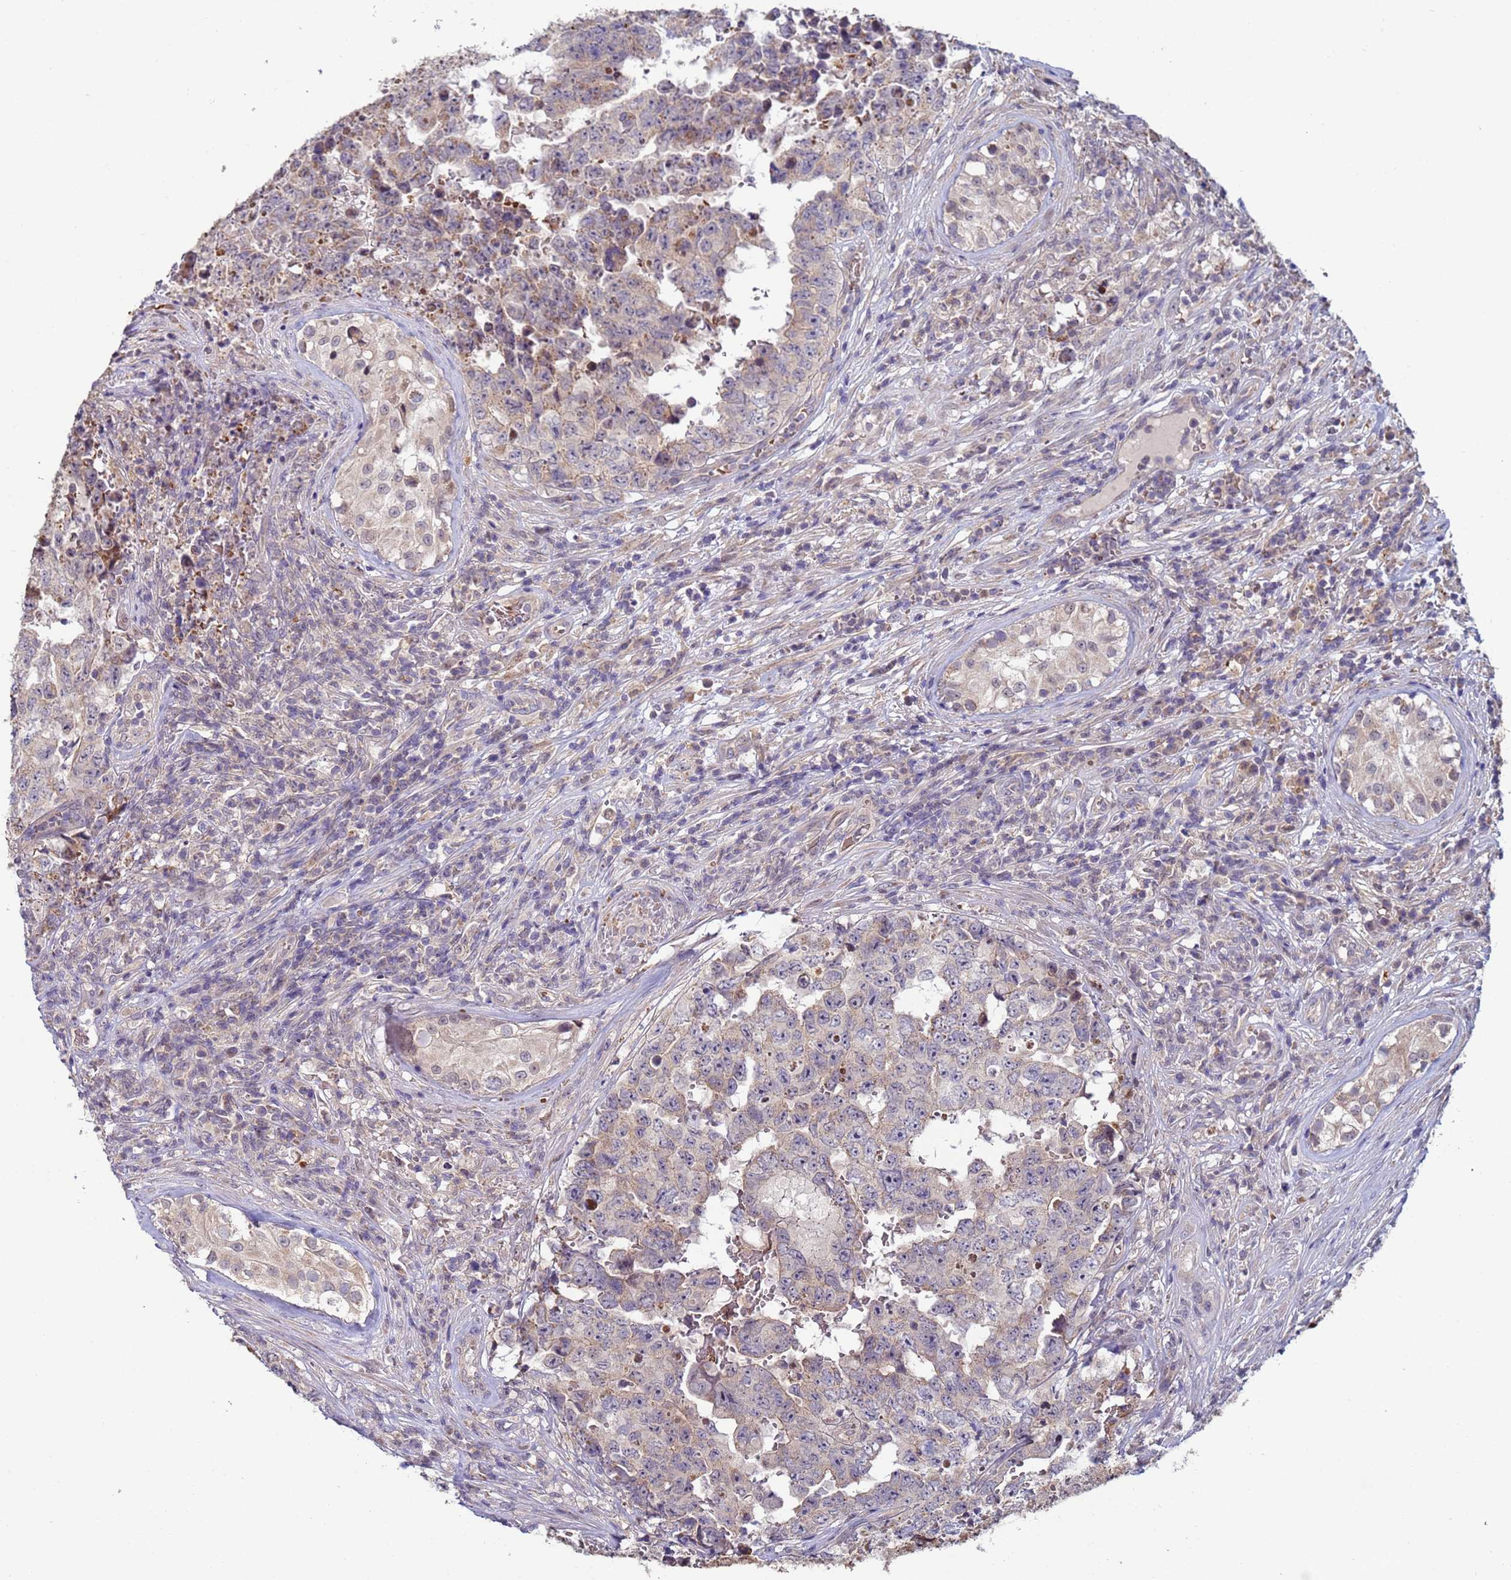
{"staining": {"intensity": "weak", "quantity": "25%-75%", "location": "cytoplasmic/membranous"}, "tissue": "testis cancer", "cell_type": "Tumor cells", "image_type": "cancer", "snomed": [{"axis": "morphology", "description": "Normal tissue, NOS"}, {"axis": "morphology", "description": "Carcinoma, Embryonal, NOS"}, {"axis": "topography", "description": "Testis"}, {"axis": "topography", "description": "Epididymis"}], "caption": "Protein positivity by immunohistochemistry exhibits weak cytoplasmic/membranous positivity in about 25%-75% of tumor cells in testis embryonal carcinoma. (brown staining indicates protein expression, while blue staining denotes nuclei).", "gene": "CLHC1", "patient": {"sex": "male", "age": 25}}